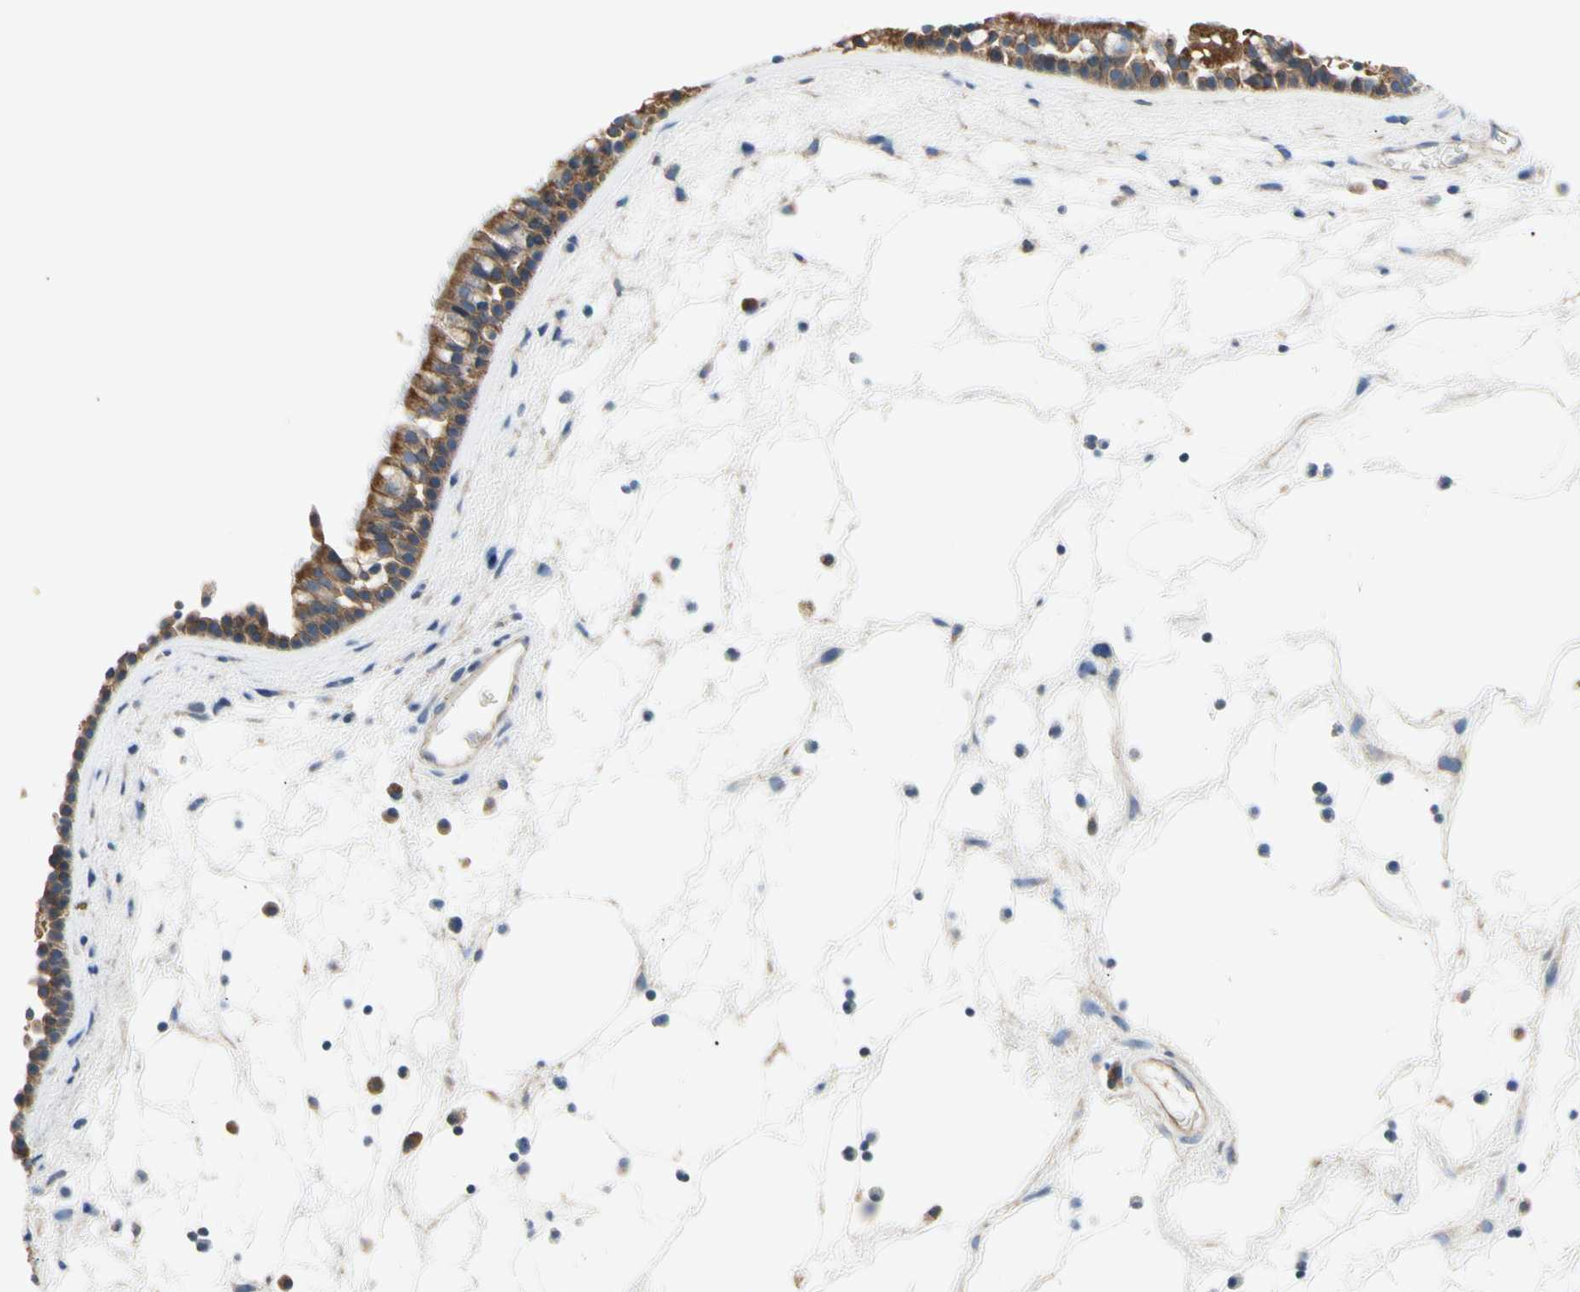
{"staining": {"intensity": "moderate", "quantity": "25%-75%", "location": "cytoplasmic/membranous"}, "tissue": "nasopharynx", "cell_type": "Respiratory epithelial cells", "image_type": "normal", "snomed": [{"axis": "morphology", "description": "Normal tissue, NOS"}, {"axis": "morphology", "description": "Inflammation, NOS"}, {"axis": "topography", "description": "Nasopharynx"}], "caption": "High-power microscopy captured an IHC photomicrograph of normal nasopharynx, revealing moderate cytoplasmic/membranous staining in approximately 25%-75% of respiratory epithelial cells. Using DAB (3,3'-diaminobenzidine) (brown) and hematoxylin (blue) stains, captured at high magnification using brightfield microscopy.", "gene": "LGR6", "patient": {"sex": "male", "age": 48}}